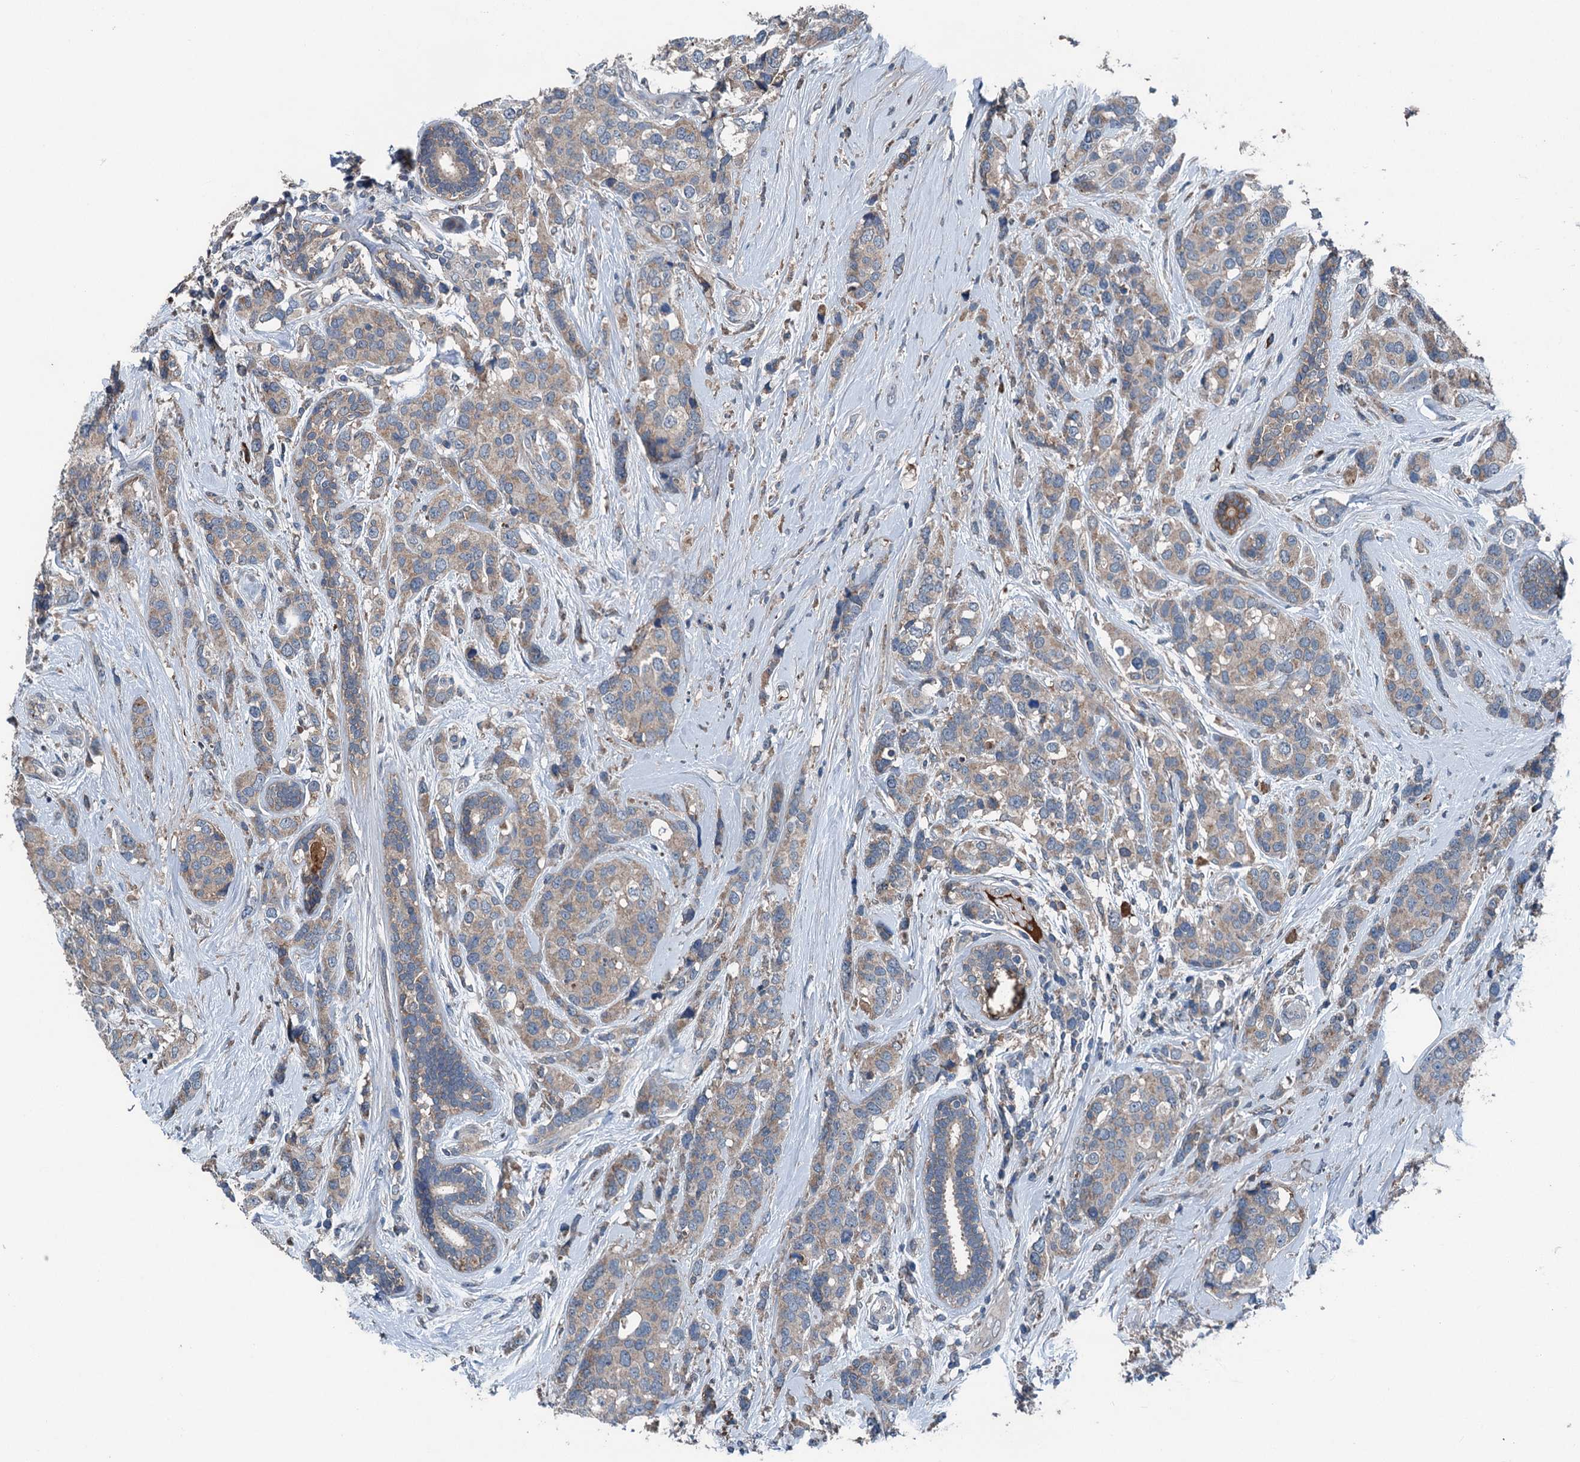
{"staining": {"intensity": "weak", "quantity": "25%-75%", "location": "cytoplasmic/membranous"}, "tissue": "breast cancer", "cell_type": "Tumor cells", "image_type": "cancer", "snomed": [{"axis": "morphology", "description": "Lobular carcinoma"}, {"axis": "topography", "description": "Breast"}], "caption": "High-power microscopy captured an immunohistochemistry (IHC) micrograph of breast cancer (lobular carcinoma), revealing weak cytoplasmic/membranous positivity in about 25%-75% of tumor cells.", "gene": "PDSS1", "patient": {"sex": "female", "age": 59}}